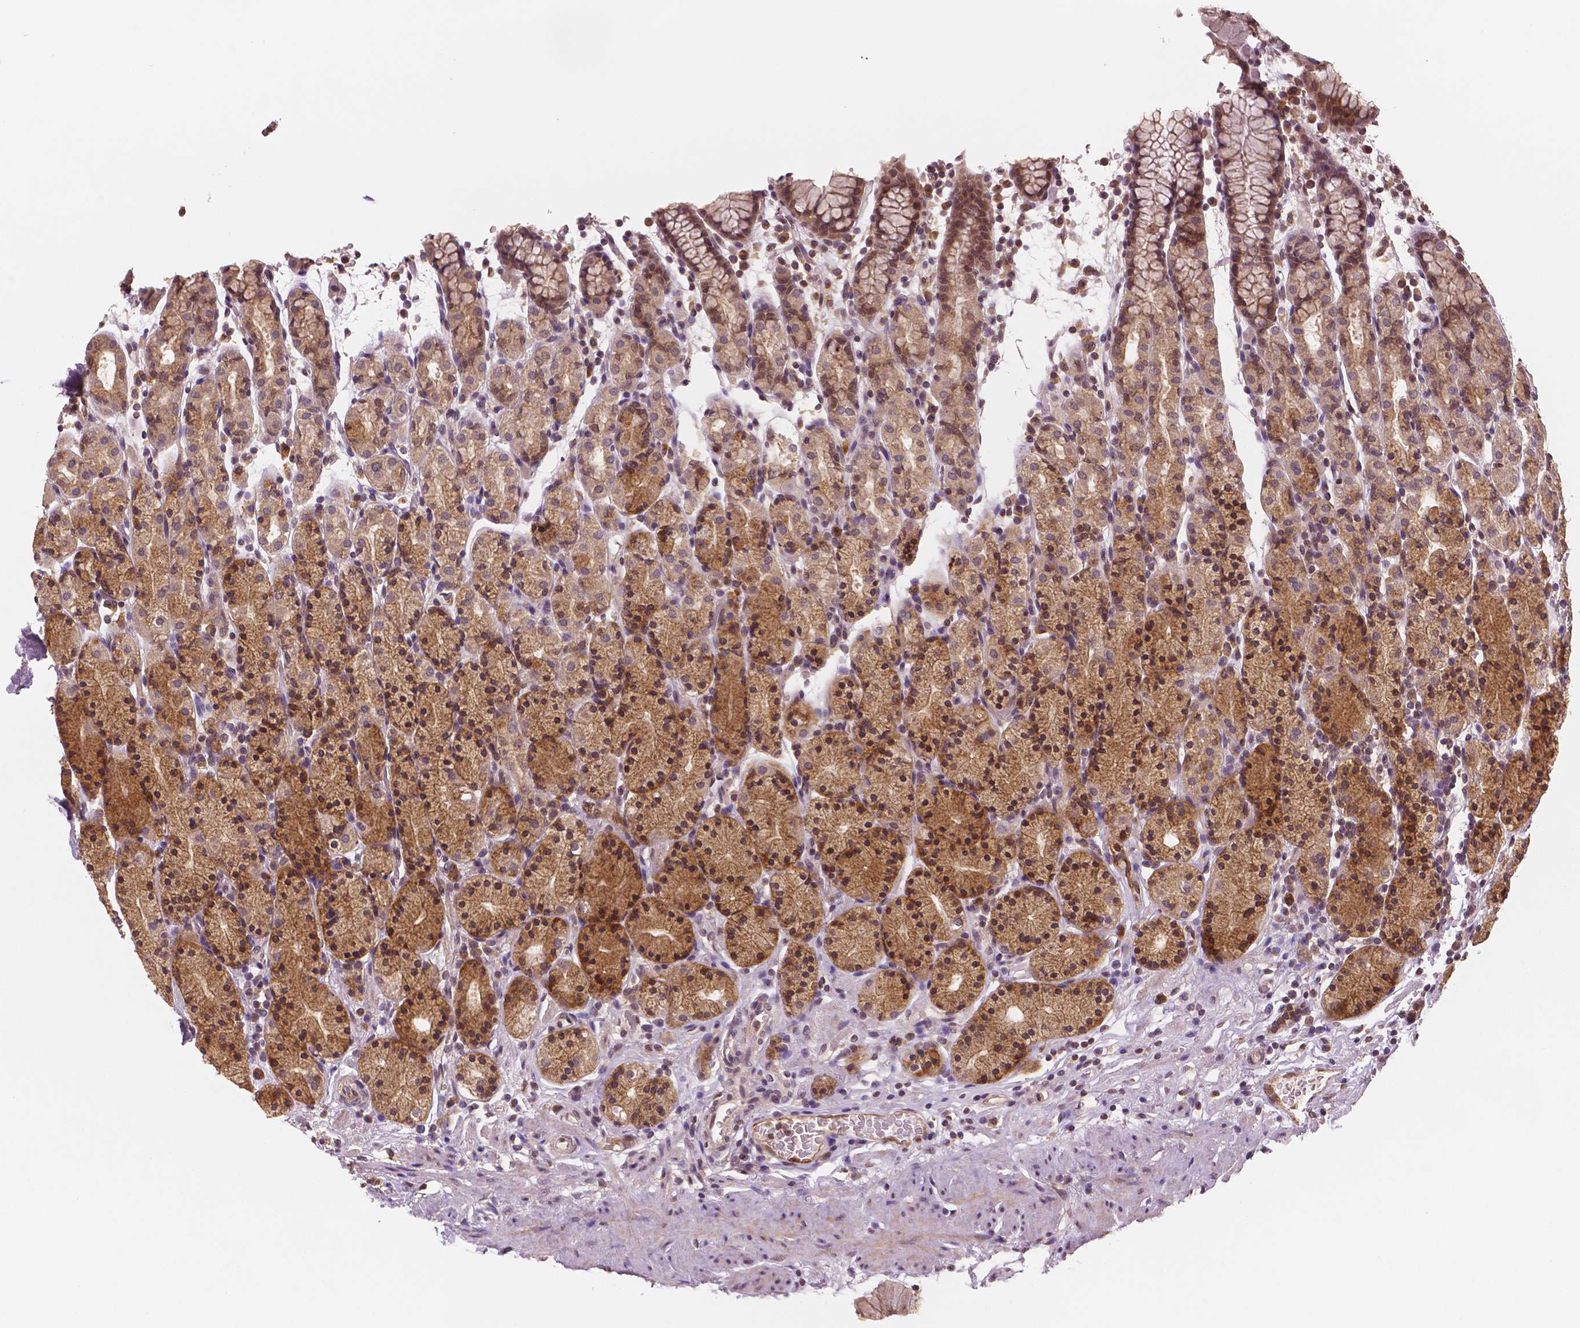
{"staining": {"intensity": "moderate", "quantity": ">75%", "location": "cytoplasmic/membranous"}, "tissue": "stomach", "cell_type": "Glandular cells", "image_type": "normal", "snomed": [{"axis": "morphology", "description": "Normal tissue, NOS"}, {"axis": "topography", "description": "Stomach, upper"}, {"axis": "topography", "description": "Stomach"}], "caption": "Moderate cytoplasmic/membranous positivity is present in approximately >75% of glandular cells in normal stomach.", "gene": "STAT3", "patient": {"sex": "male", "age": 62}}